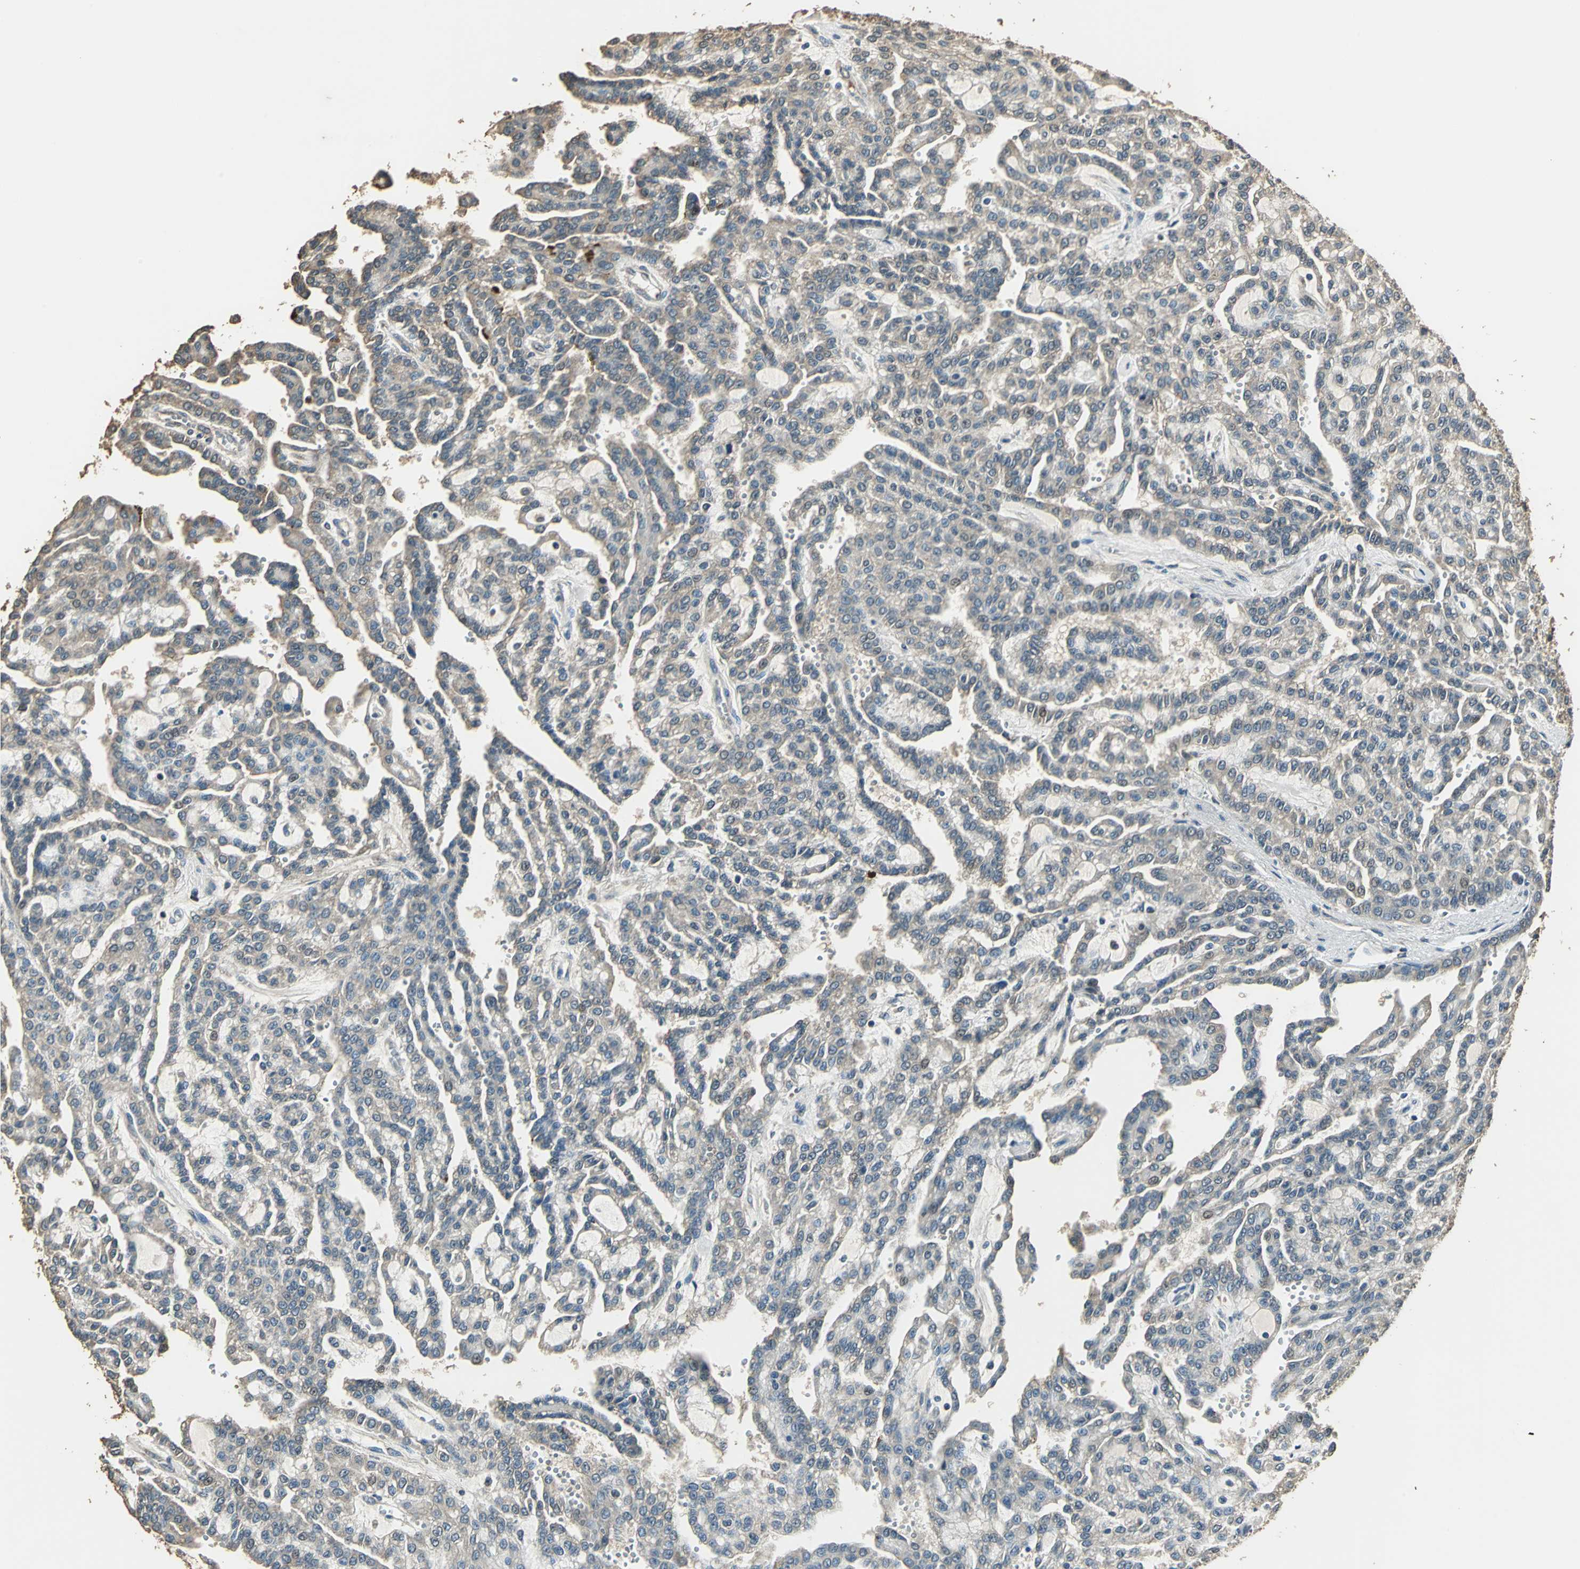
{"staining": {"intensity": "weak", "quantity": ">75%", "location": "cytoplasmic/membranous"}, "tissue": "renal cancer", "cell_type": "Tumor cells", "image_type": "cancer", "snomed": [{"axis": "morphology", "description": "Adenocarcinoma, NOS"}, {"axis": "topography", "description": "Kidney"}], "caption": "High-power microscopy captured an IHC micrograph of renal cancer (adenocarcinoma), revealing weak cytoplasmic/membranous positivity in about >75% of tumor cells.", "gene": "TMPRSS4", "patient": {"sex": "male", "age": 63}}